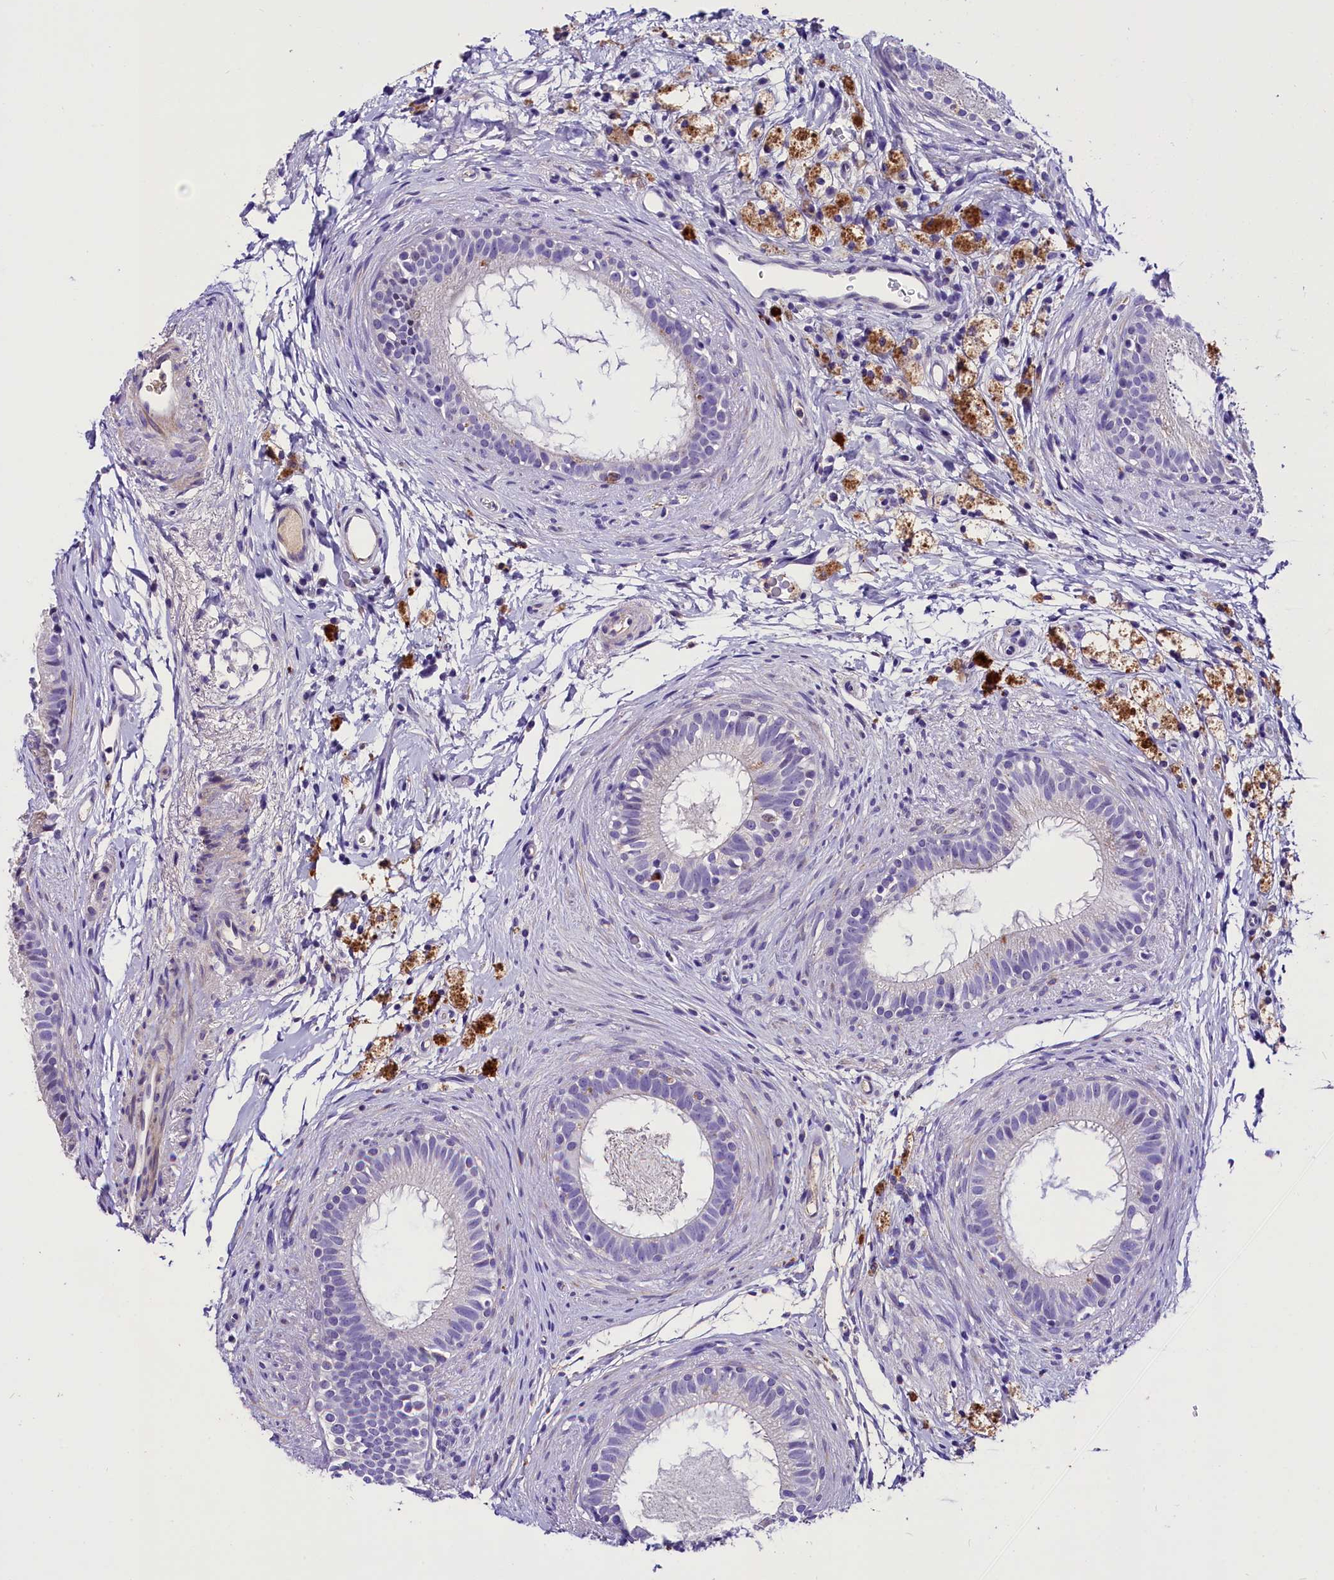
{"staining": {"intensity": "negative", "quantity": "none", "location": "none"}, "tissue": "epididymis", "cell_type": "Glandular cells", "image_type": "normal", "snomed": [{"axis": "morphology", "description": "Normal tissue, NOS"}, {"axis": "topography", "description": "Epididymis"}], "caption": "Immunohistochemical staining of unremarkable human epididymis displays no significant staining in glandular cells. (DAB (3,3'-diaminobenzidine) IHC with hematoxylin counter stain).", "gene": "MEX3B", "patient": {"sex": "male", "age": 80}}